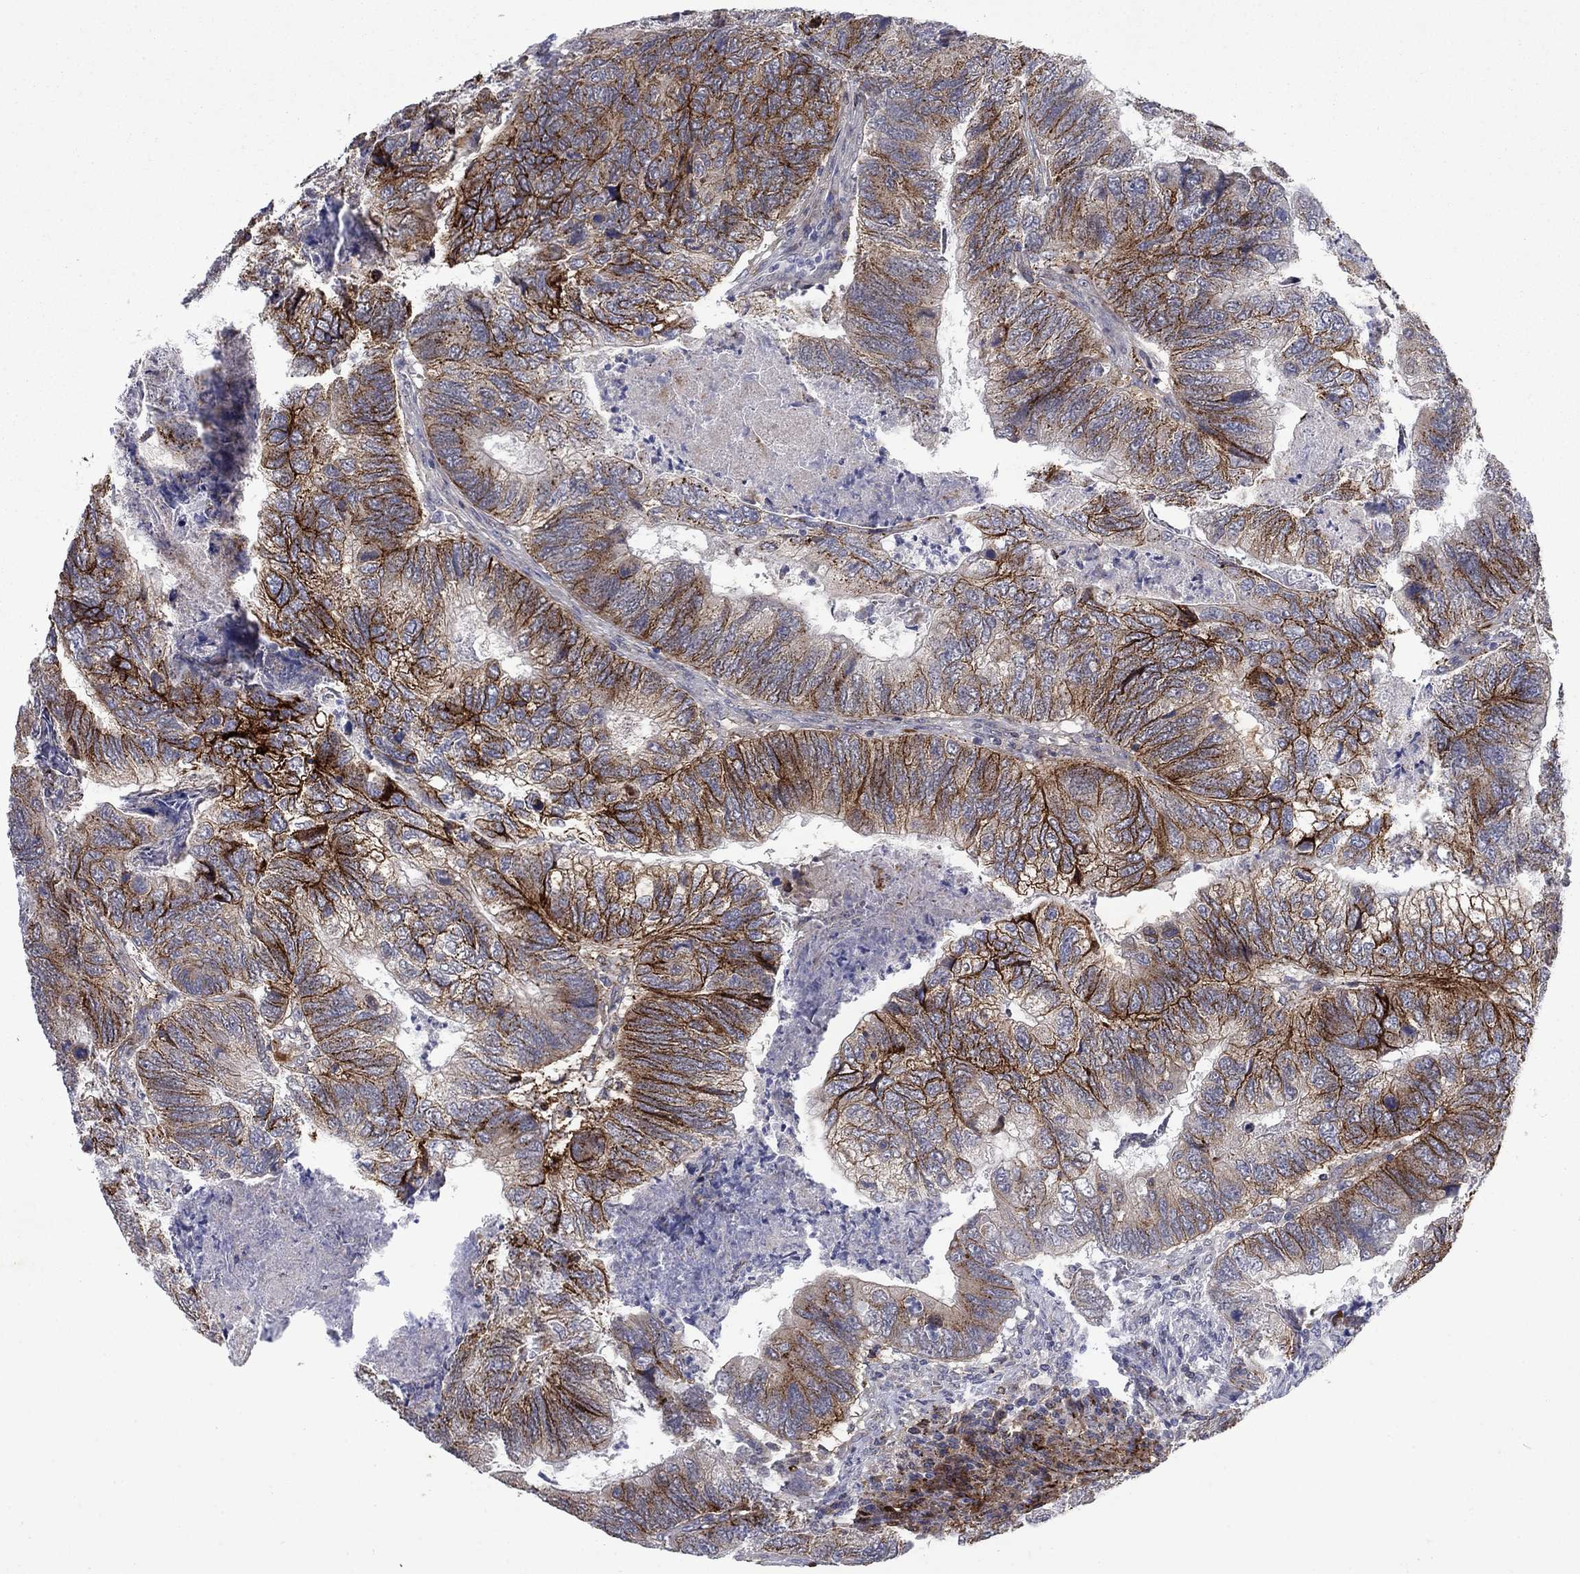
{"staining": {"intensity": "strong", "quantity": "25%-75%", "location": "cytoplasmic/membranous"}, "tissue": "colorectal cancer", "cell_type": "Tumor cells", "image_type": "cancer", "snomed": [{"axis": "morphology", "description": "Adenocarcinoma, NOS"}, {"axis": "topography", "description": "Colon"}], "caption": "A high-resolution photomicrograph shows immunohistochemistry (IHC) staining of colorectal adenocarcinoma, which exhibits strong cytoplasmic/membranous staining in approximately 25%-75% of tumor cells. (Stains: DAB (3,3'-diaminobenzidine) in brown, nuclei in blue, Microscopy: brightfield microscopy at high magnification).", "gene": "SDC1", "patient": {"sex": "female", "age": 67}}